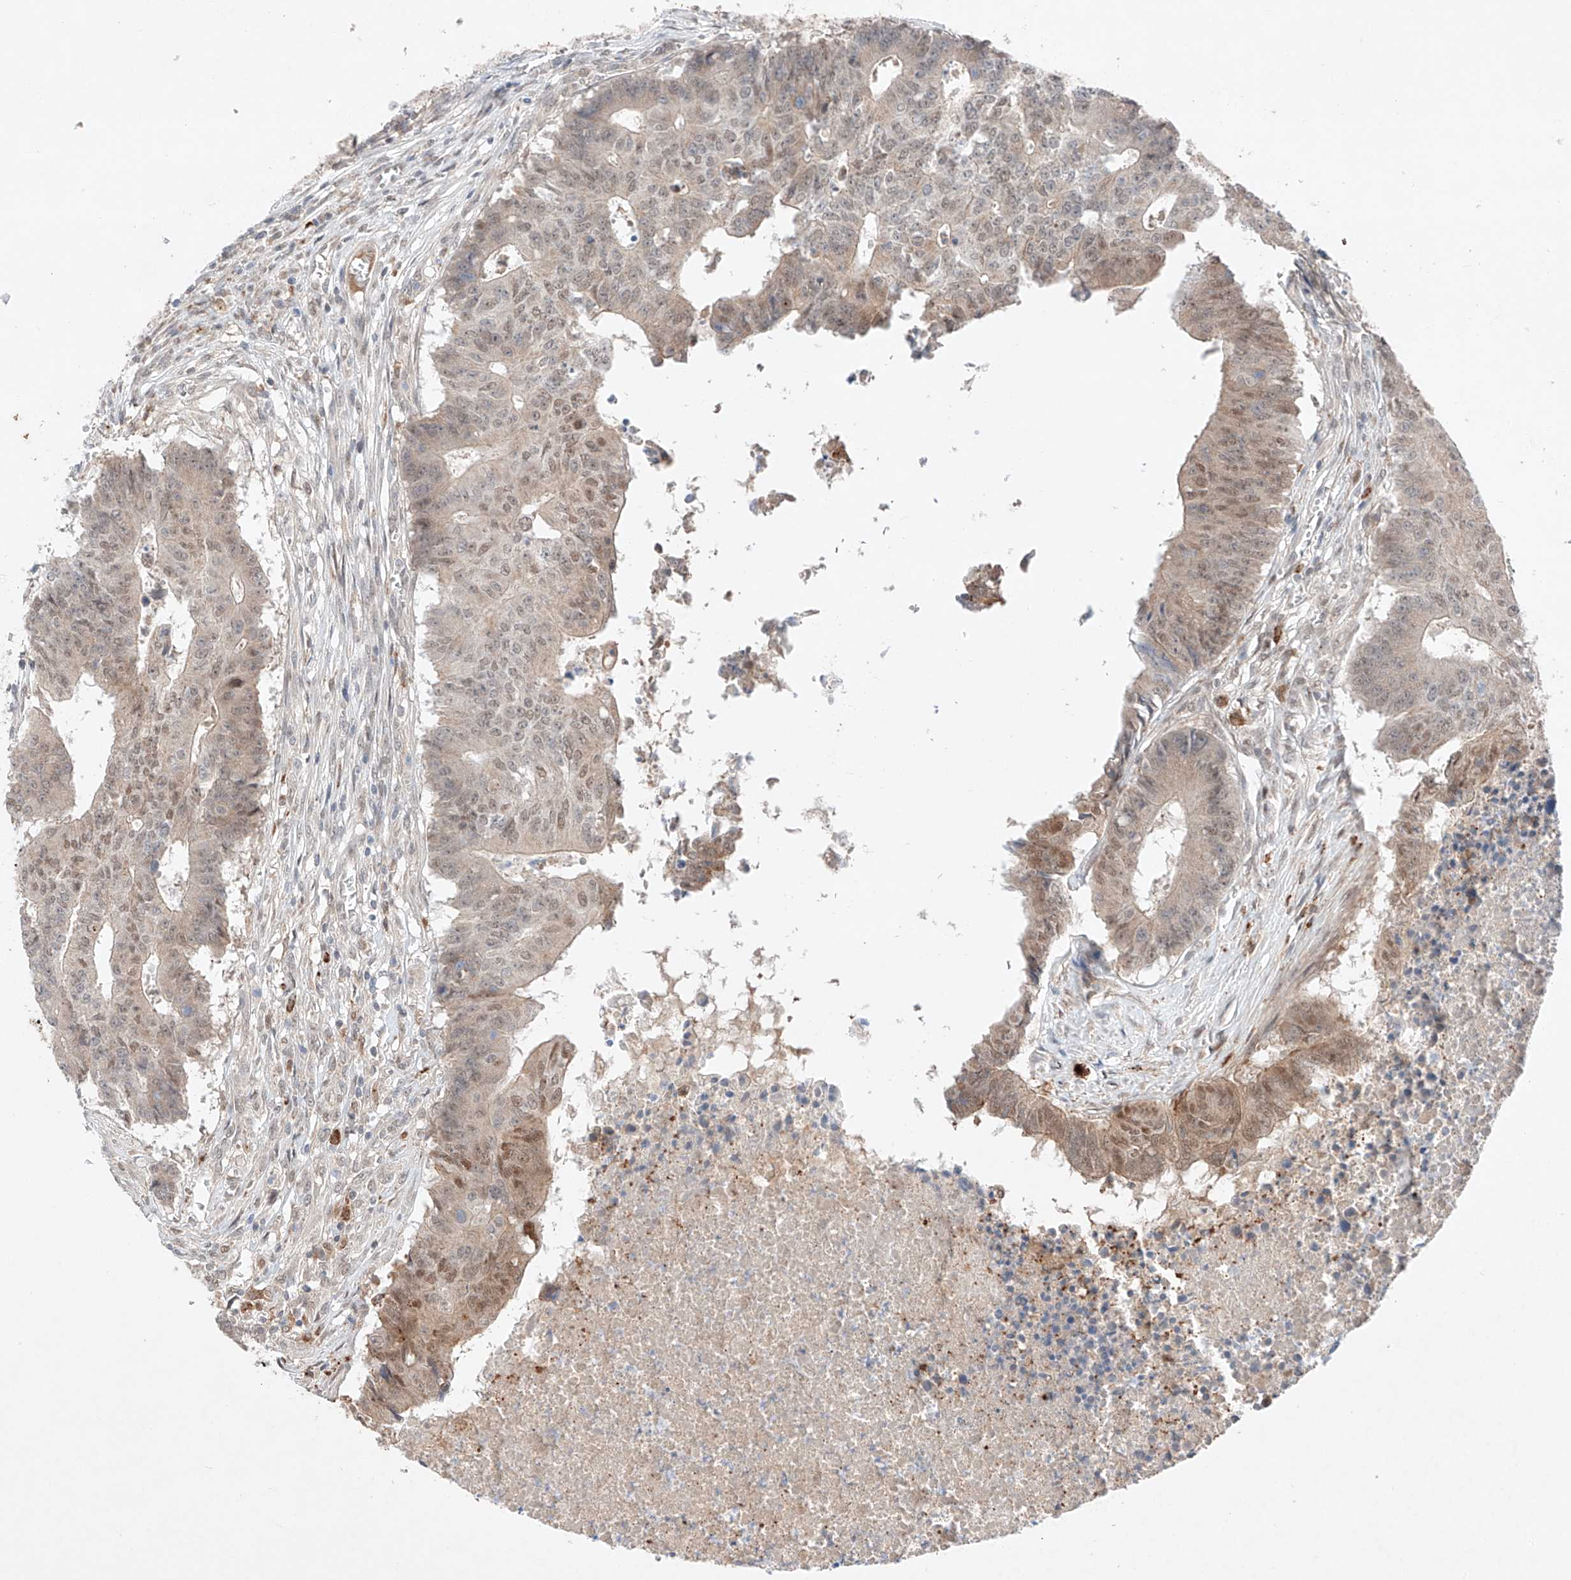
{"staining": {"intensity": "moderate", "quantity": ">75%", "location": "cytoplasmic/membranous,nuclear"}, "tissue": "colorectal cancer", "cell_type": "Tumor cells", "image_type": "cancer", "snomed": [{"axis": "morphology", "description": "Adenocarcinoma, NOS"}, {"axis": "topography", "description": "Colon"}], "caption": "Immunohistochemical staining of adenocarcinoma (colorectal) demonstrates medium levels of moderate cytoplasmic/membranous and nuclear protein expression in approximately >75% of tumor cells.", "gene": "GCNT1", "patient": {"sex": "male", "age": 87}}